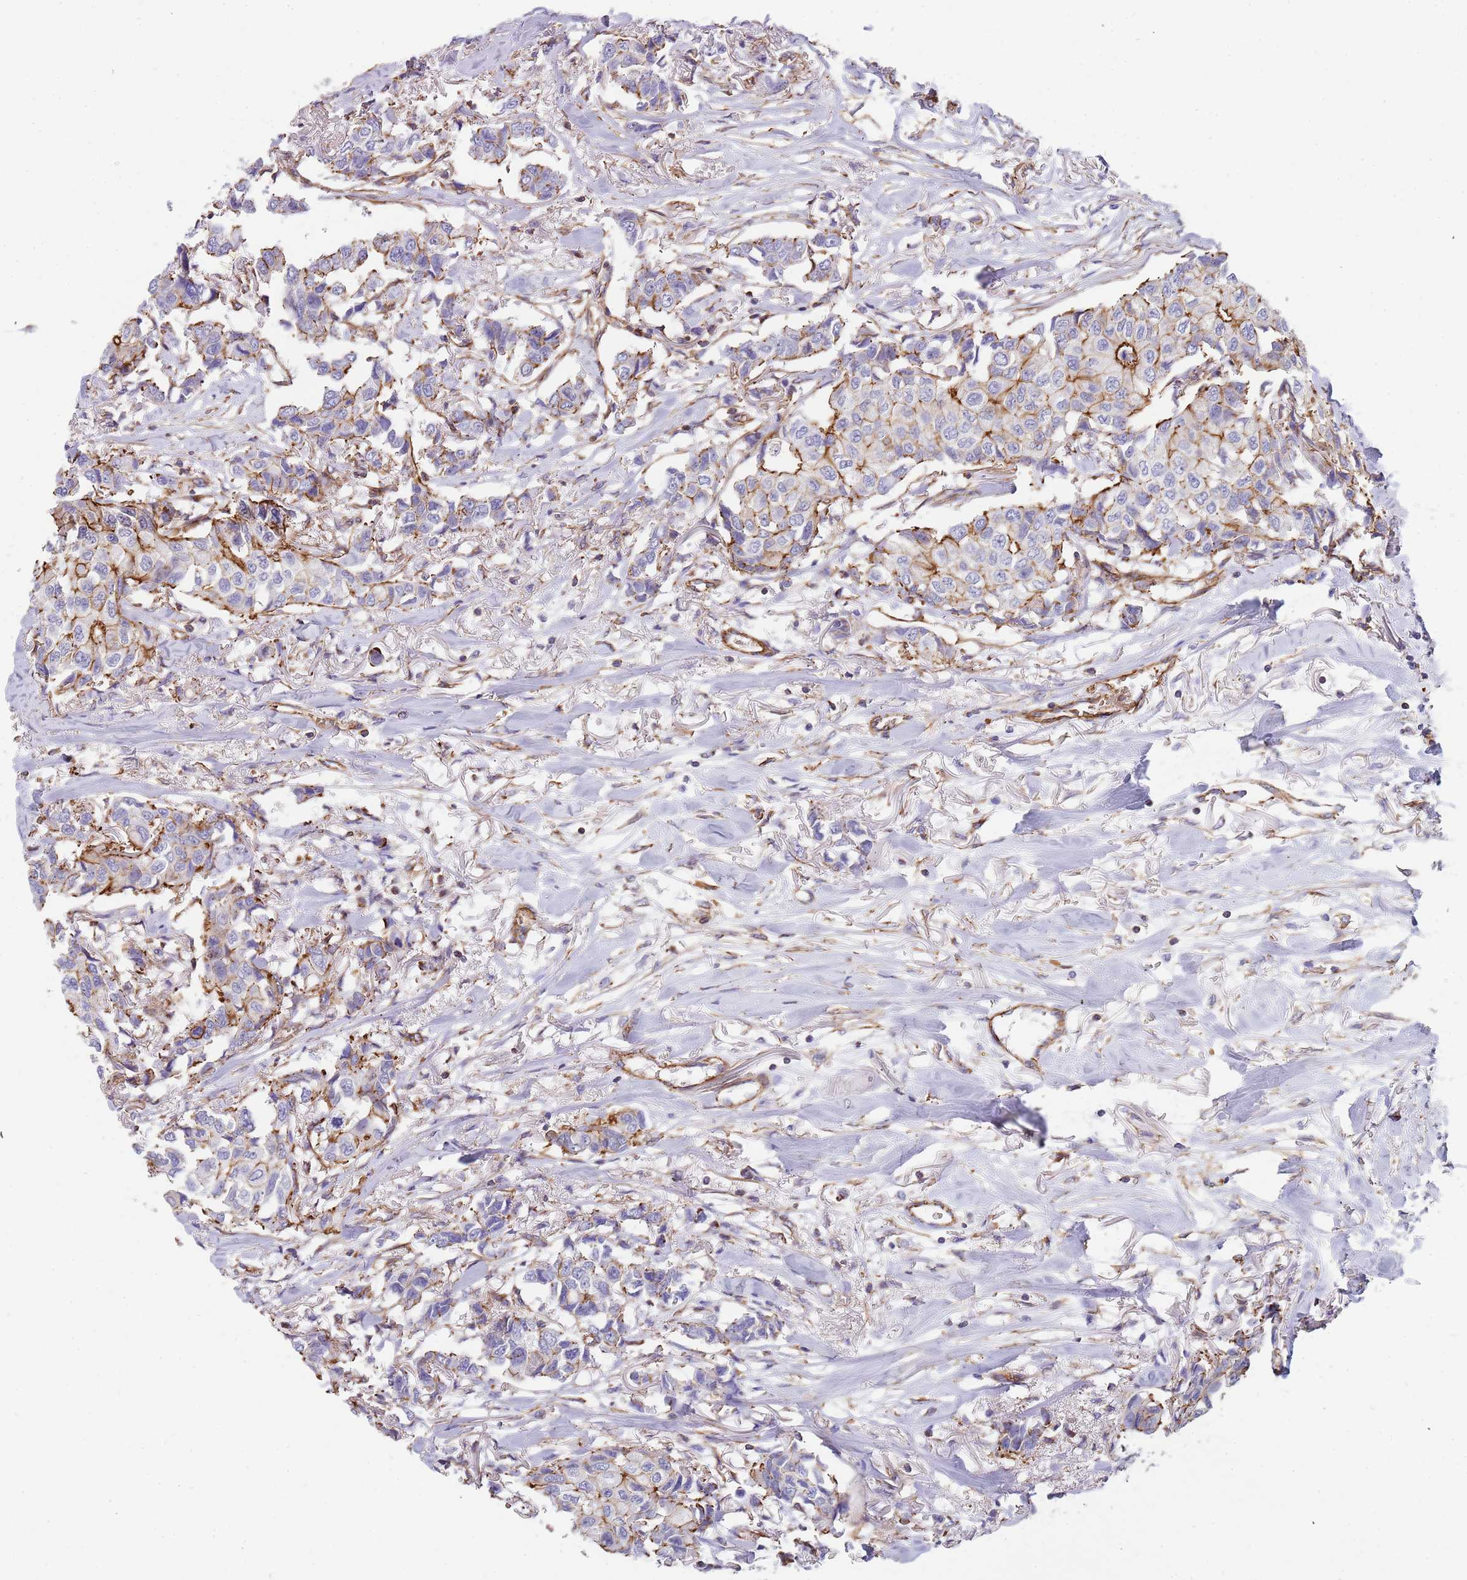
{"staining": {"intensity": "moderate", "quantity": "<25%", "location": "cytoplasmic/membranous"}, "tissue": "breast cancer", "cell_type": "Tumor cells", "image_type": "cancer", "snomed": [{"axis": "morphology", "description": "Duct carcinoma"}, {"axis": "topography", "description": "Breast"}], "caption": "Breast cancer (intraductal carcinoma) was stained to show a protein in brown. There is low levels of moderate cytoplasmic/membranous positivity in about <25% of tumor cells. Nuclei are stained in blue.", "gene": "GFRAL", "patient": {"sex": "female", "age": 80}}